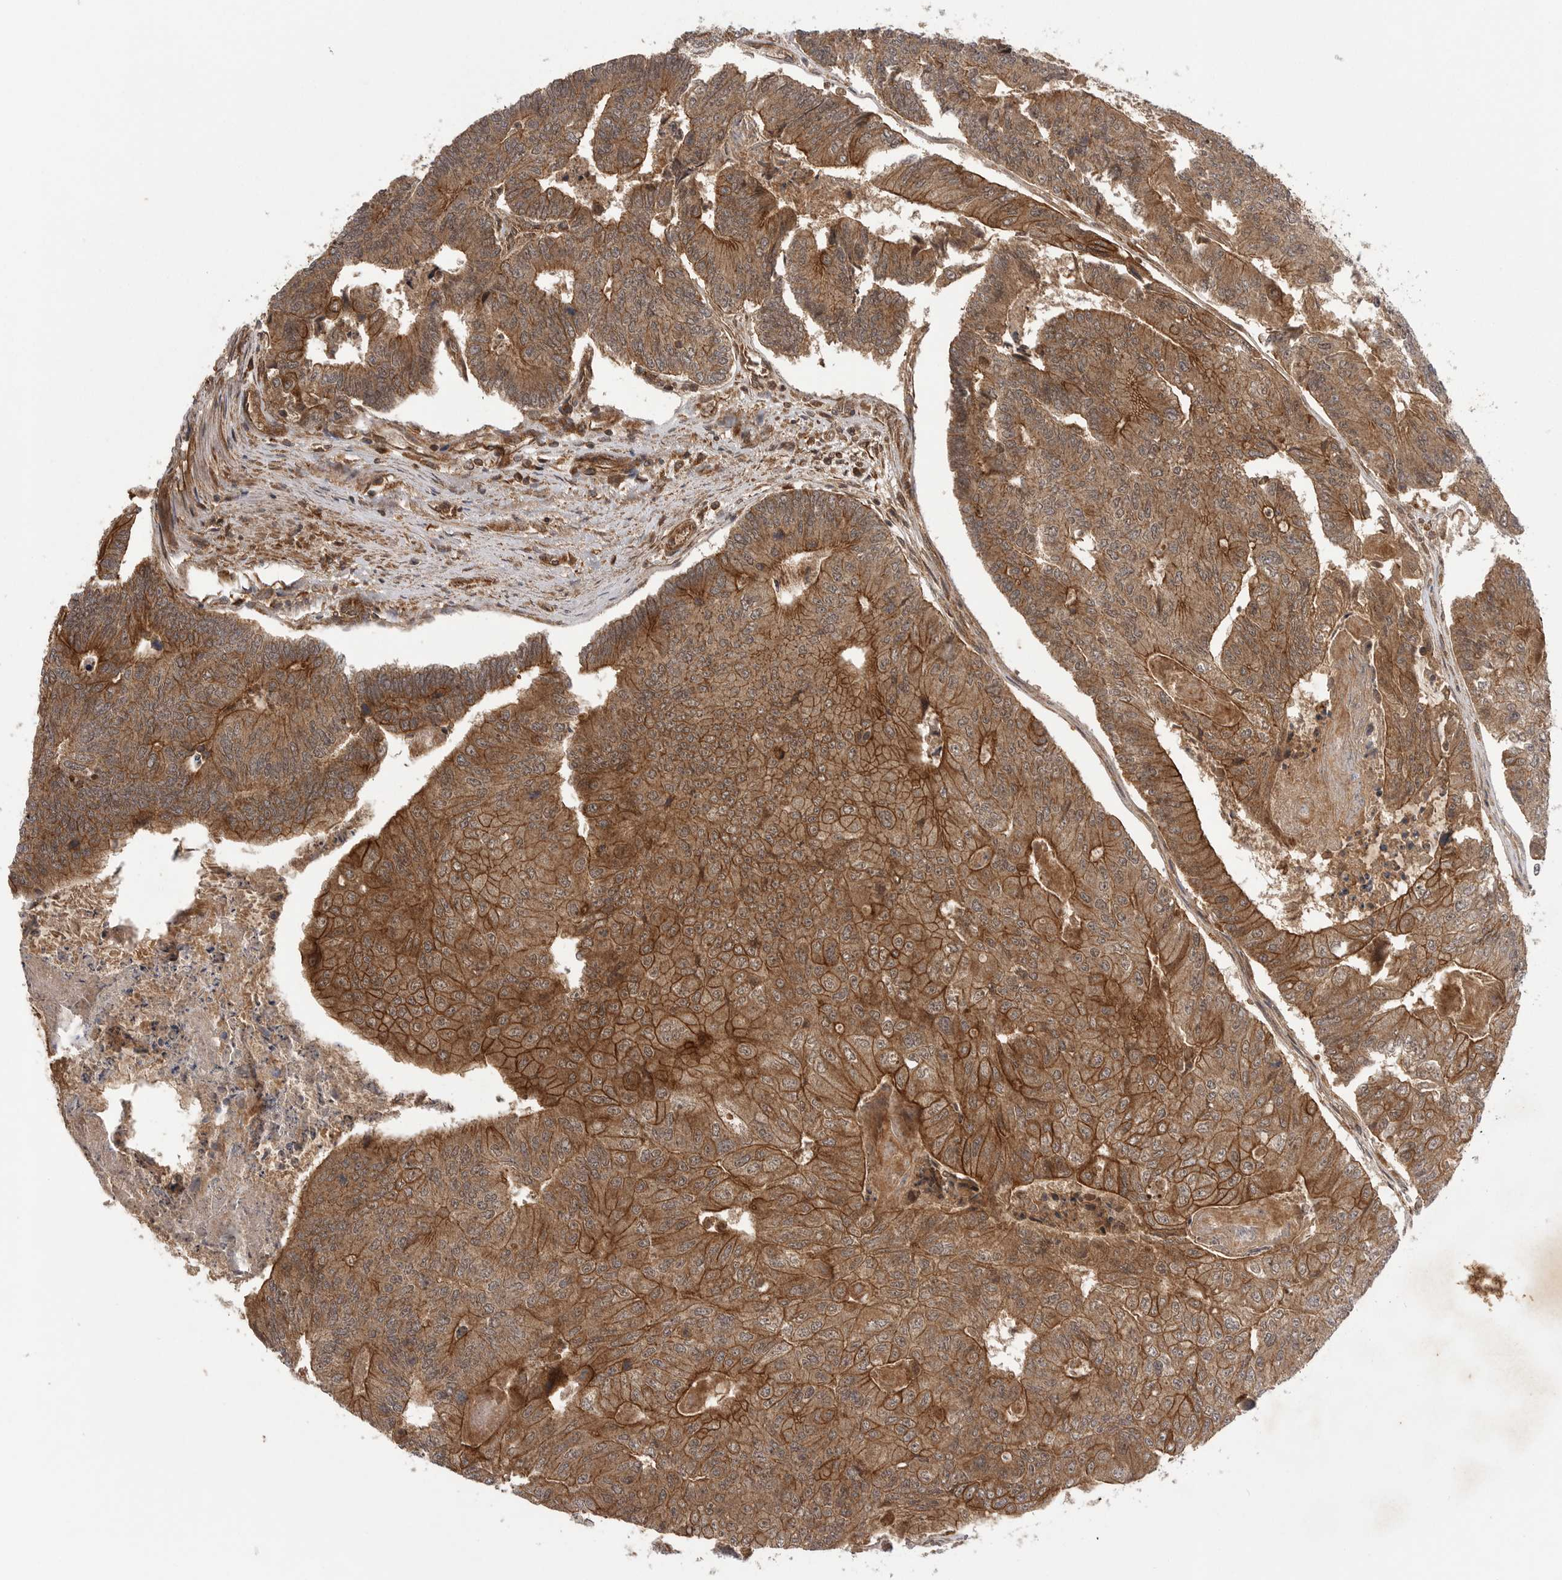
{"staining": {"intensity": "strong", "quantity": ">75%", "location": "cytoplasmic/membranous"}, "tissue": "colorectal cancer", "cell_type": "Tumor cells", "image_type": "cancer", "snomed": [{"axis": "morphology", "description": "Adenocarcinoma, NOS"}, {"axis": "topography", "description": "Colon"}], "caption": "Adenocarcinoma (colorectal) stained with IHC reveals strong cytoplasmic/membranous expression in about >75% of tumor cells. (Stains: DAB (3,3'-diaminobenzidine) in brown, nuclei in blue, Microscopy: brightfield microscopy at high magnification).", "gene": "PRDX4", "patient": {"sex": "female", "age": 67}}